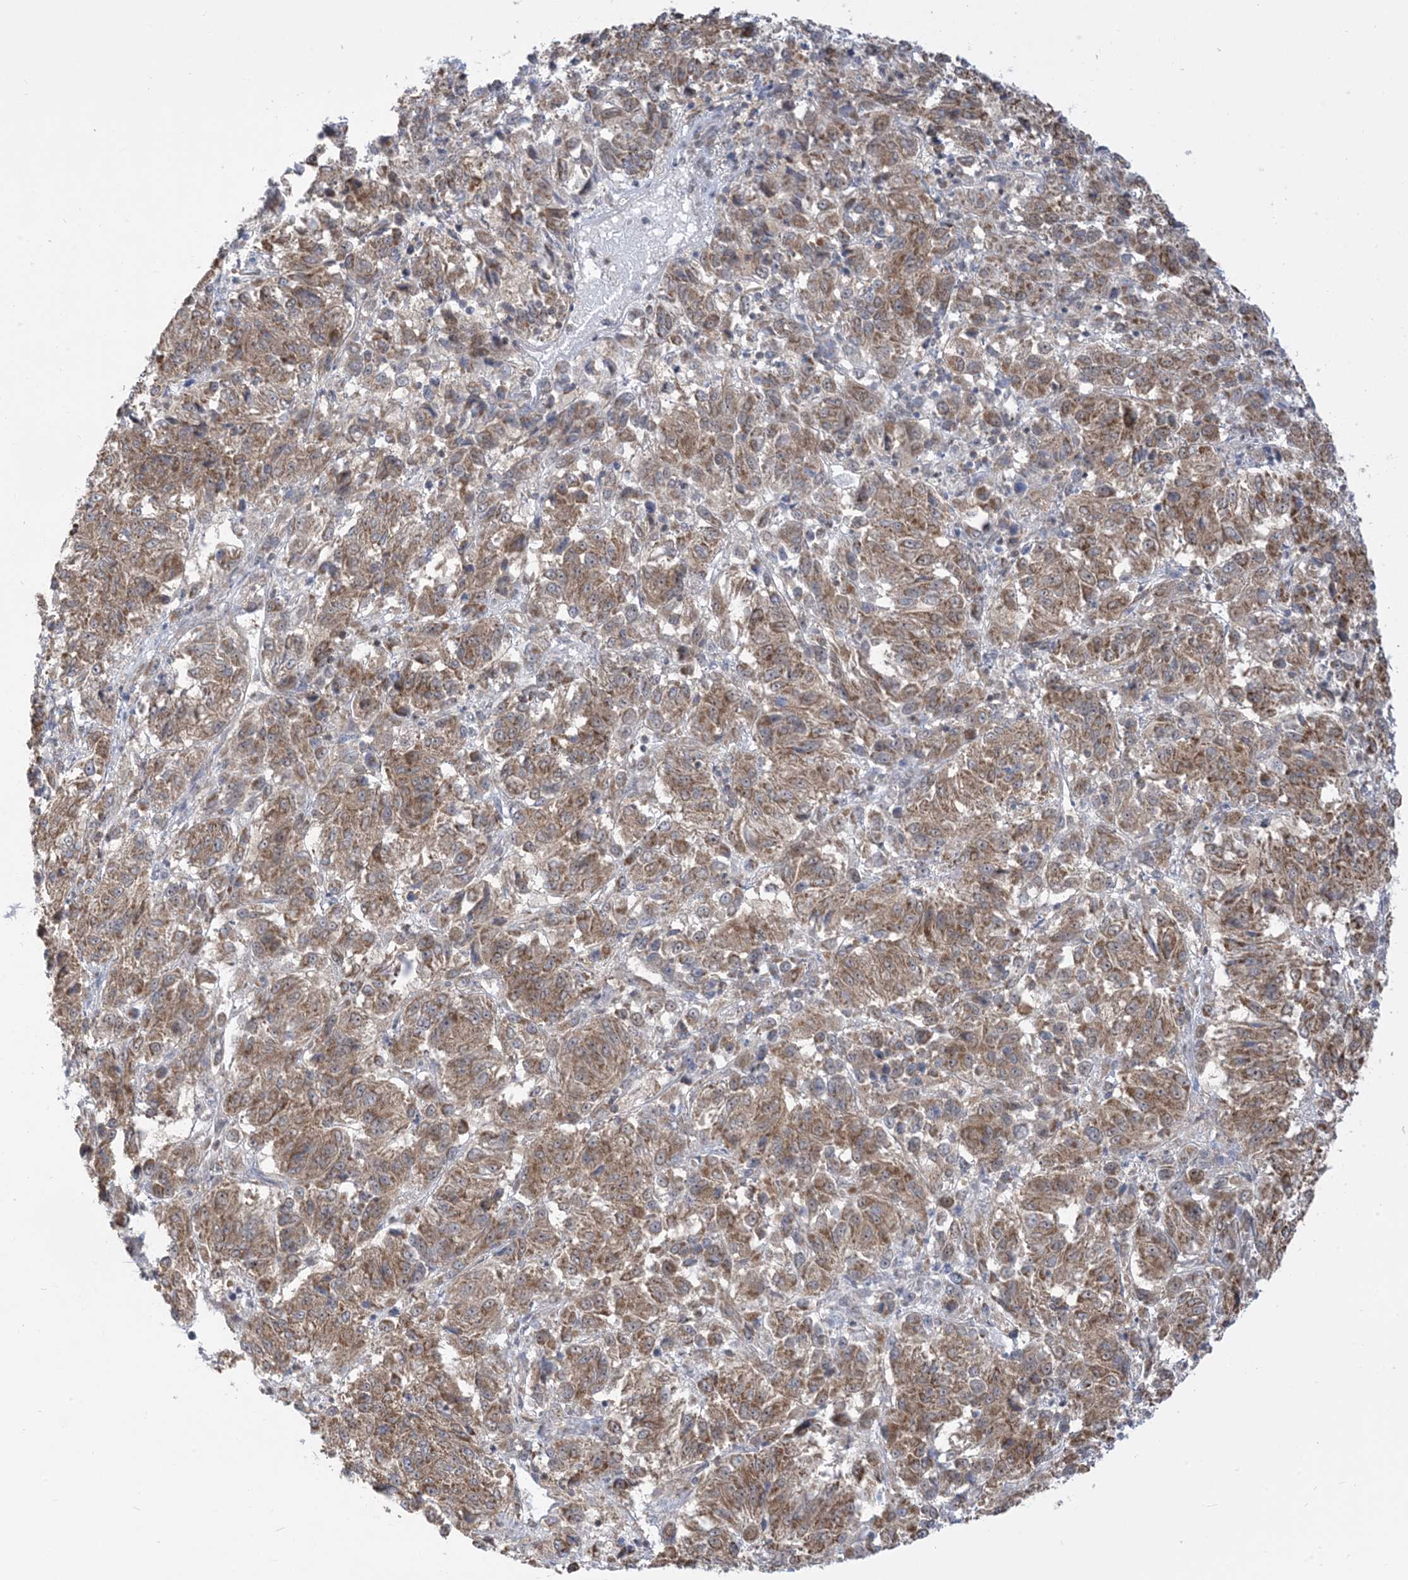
{"staining": {"intensity": "moderate", "quantity": ">75%", "location": "cytoplasmic/membranous"}, "tissue": "melanoma", "cell_type": "Tumor cells", "image_type": "cancer", "snomed": [{"axis": "morphology", "description": "Malignant melanoma, Metastatic site"}, {"axis": "topography", "description": "Lung"}], "caption": "The micrograph displays a brown stain indicating the presence of a protein in the cytoplasmic/membranous of tumor cells in malignant melanoma (metastatic site).", "gene": "CASP4", "patient": {"sex": "male", "age": 64}}